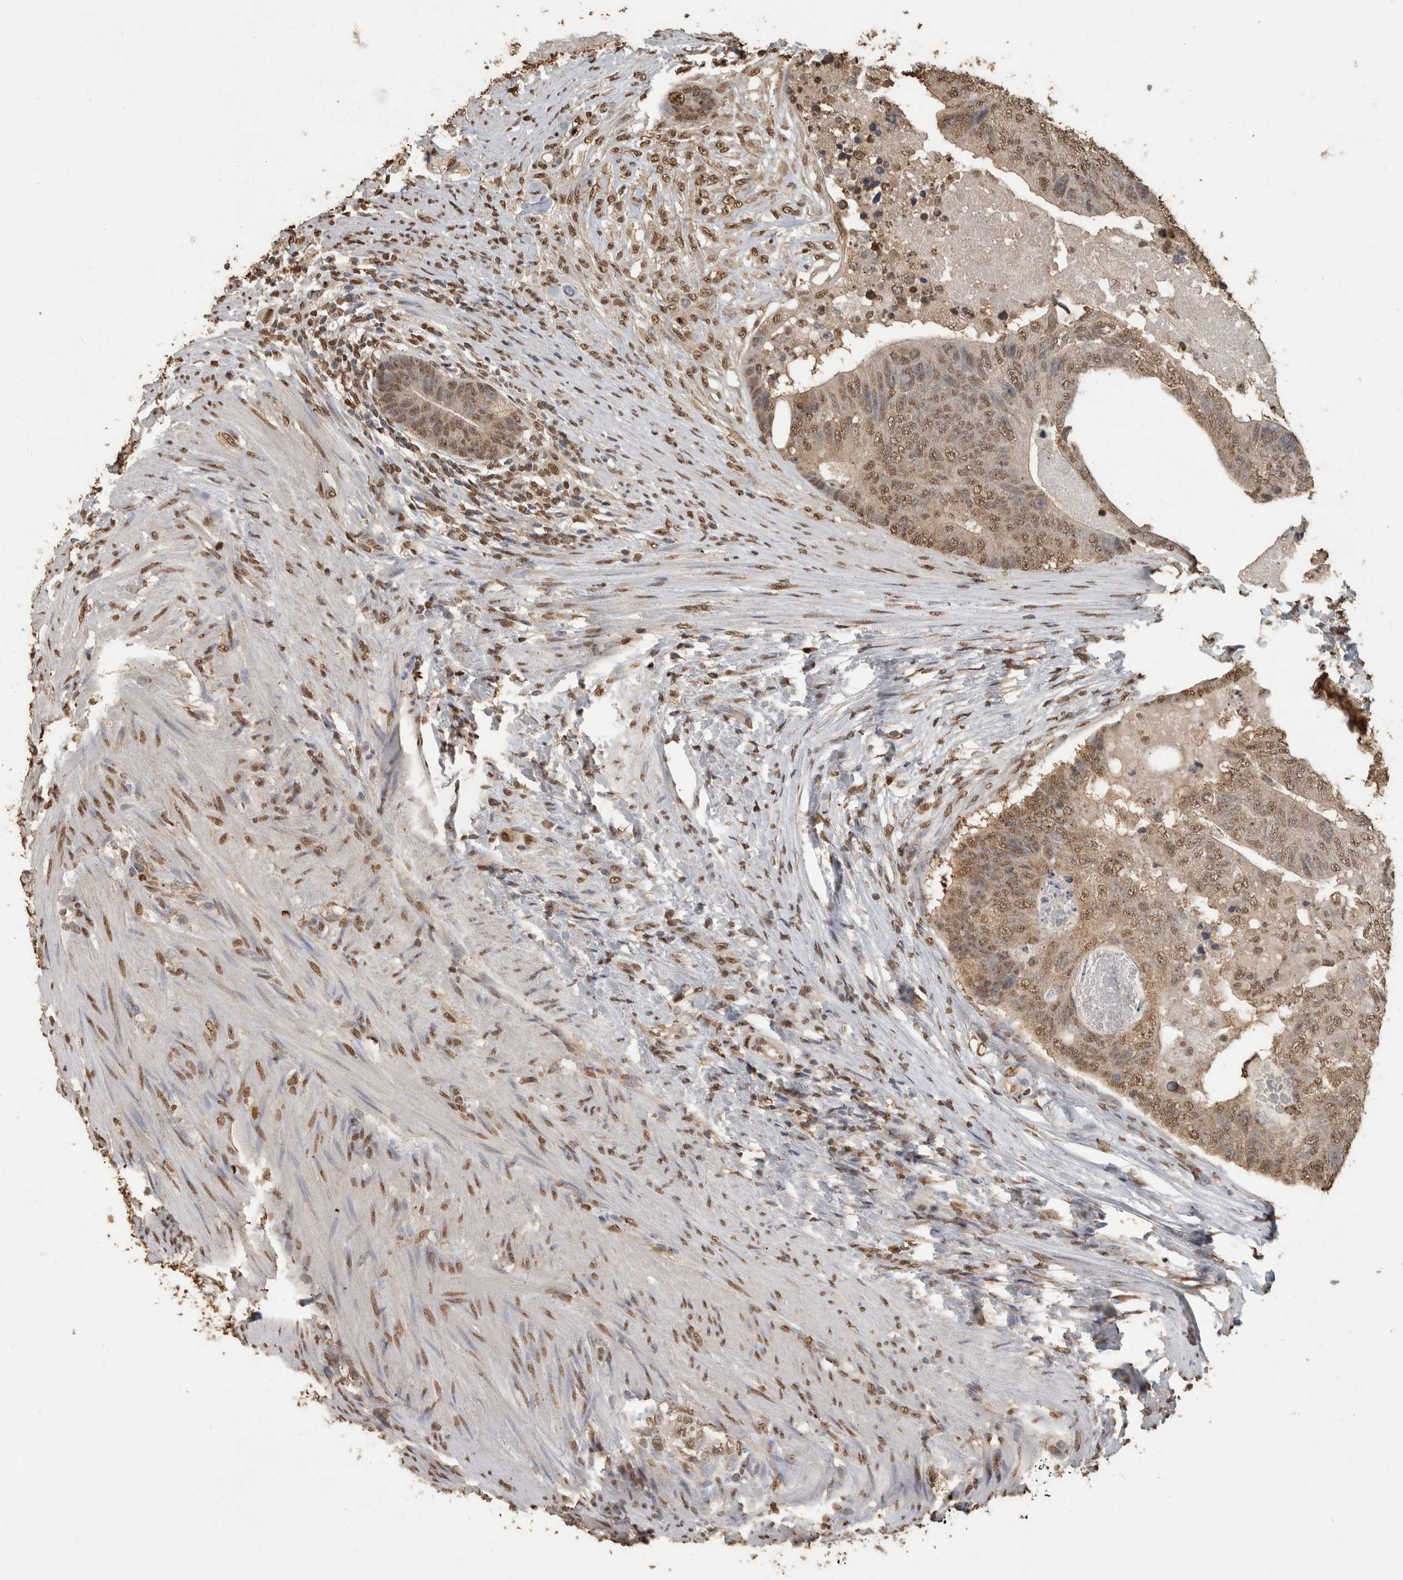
{"staining": {"intensity": "moderate", "quantity": ">75%", "location": "nuclear"}, "tissue": "colorectal cancer", "cell_type": "Tumor cells", "image_type": "cancer", "snomed": [{"axis": "morphology", "description": "Adenocarcinoma, NOS"}, {"axis": "topography", "description": "Colon"}], "caption": "Moderate nuclear expression is seen in approximately >75% of tumor cells in adenocarcinoma (colorectal).", "gene": "HAND2", "patient": {"sex": "female", "age": 67}}